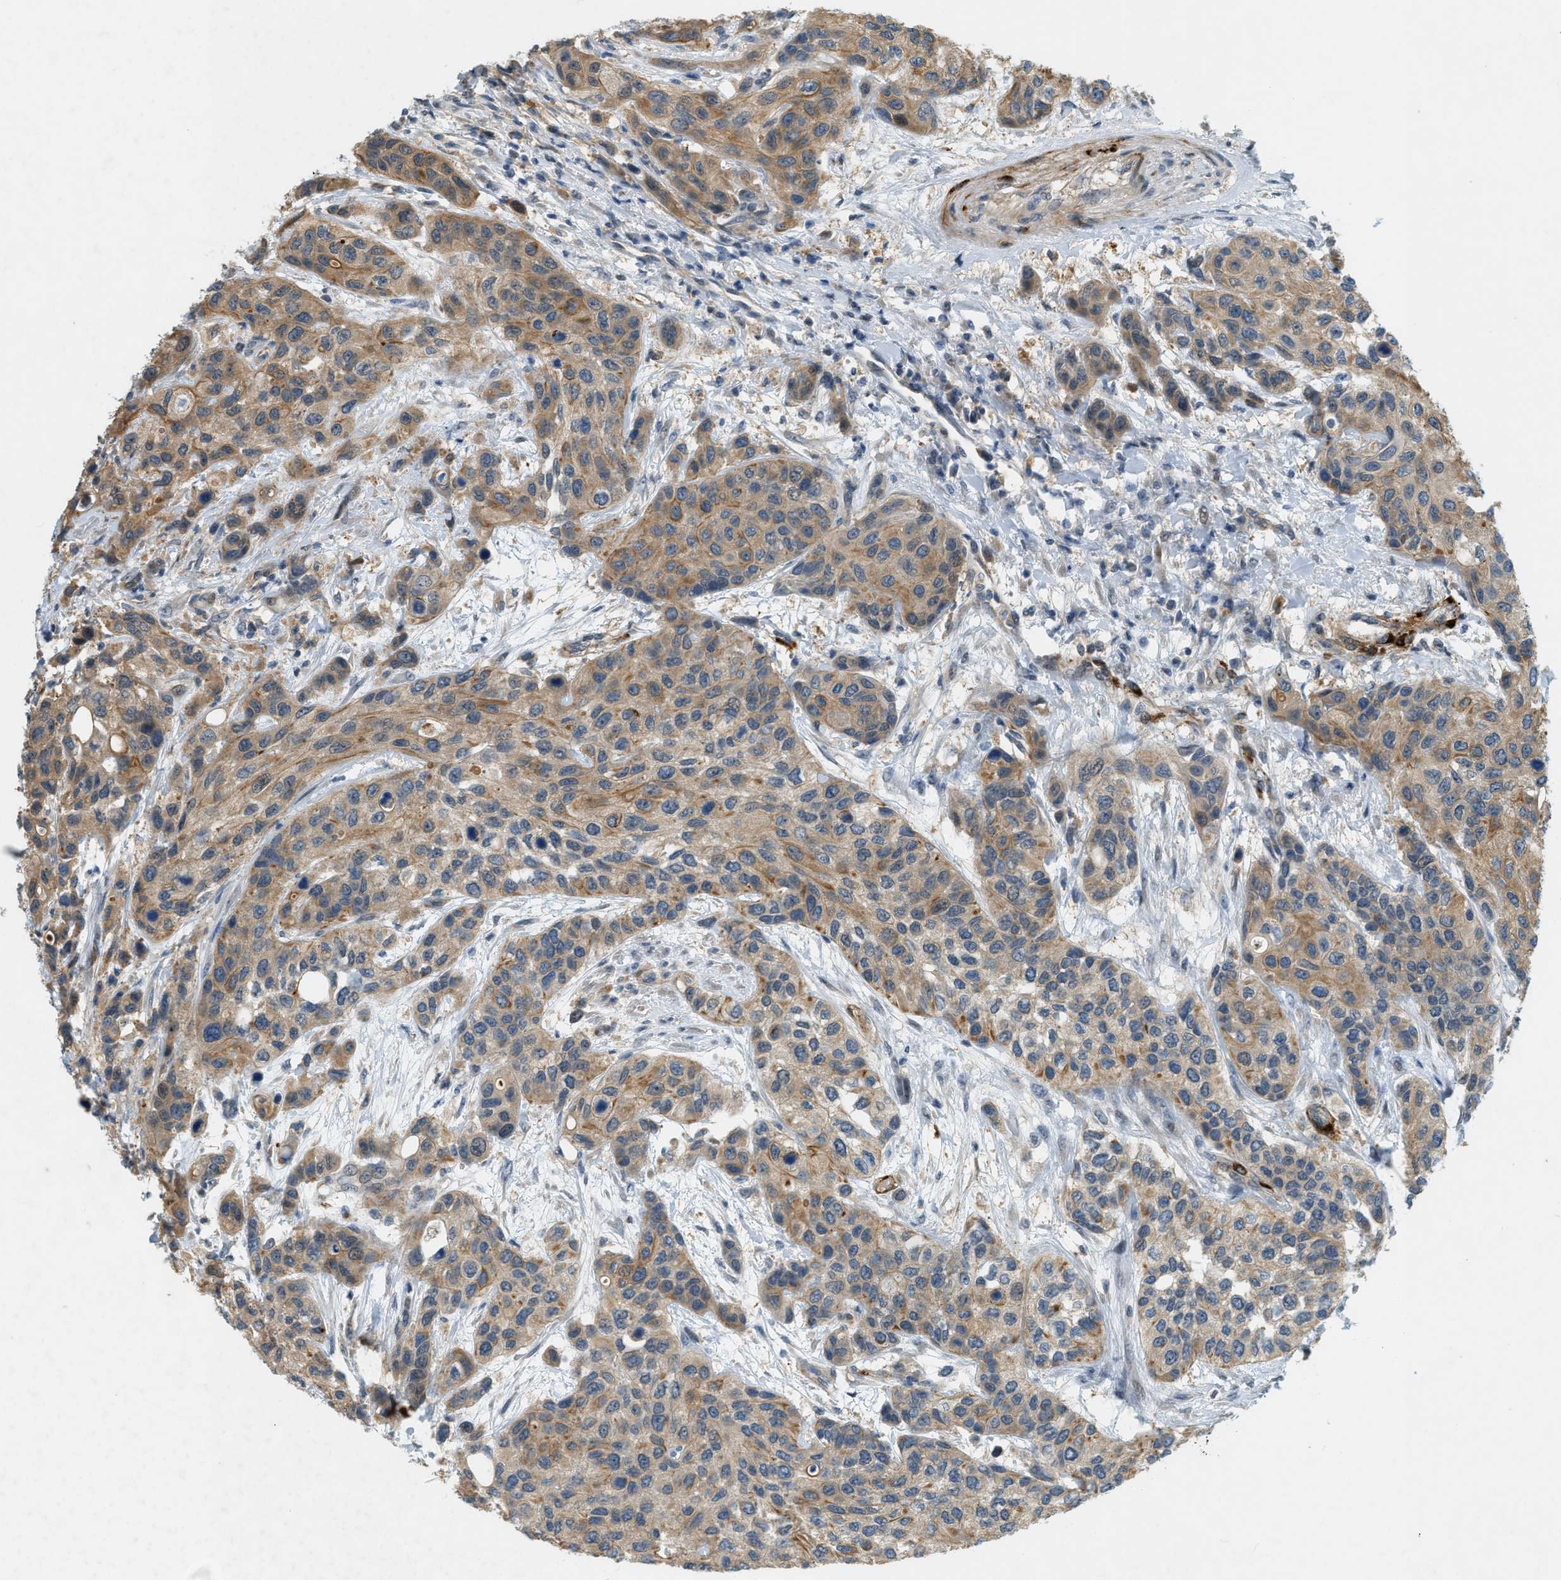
{"staining": {"intensity": "moderate", "quantity": ">75%", "location": "cytoplasmic/membranous"}, "tissue": "urothelial cancer", "cell_type": "Tumor cells", "image_type": "cancer", "snomed": [{"axis": "morphology", "description": "Urothelial carcinoma, High grade"}, {"axis": "topography", "description": "Urinary bladder"}], "caption": "Urothelial carcinoma (high-grade) stained with immunohistochemistry (IHC) exhibits moderate cytoplasmic/membranous positivity in approximately >75% of tumor cells.", "gene": "PDCL3", "patient": {"sex": "female", "age": 56}}